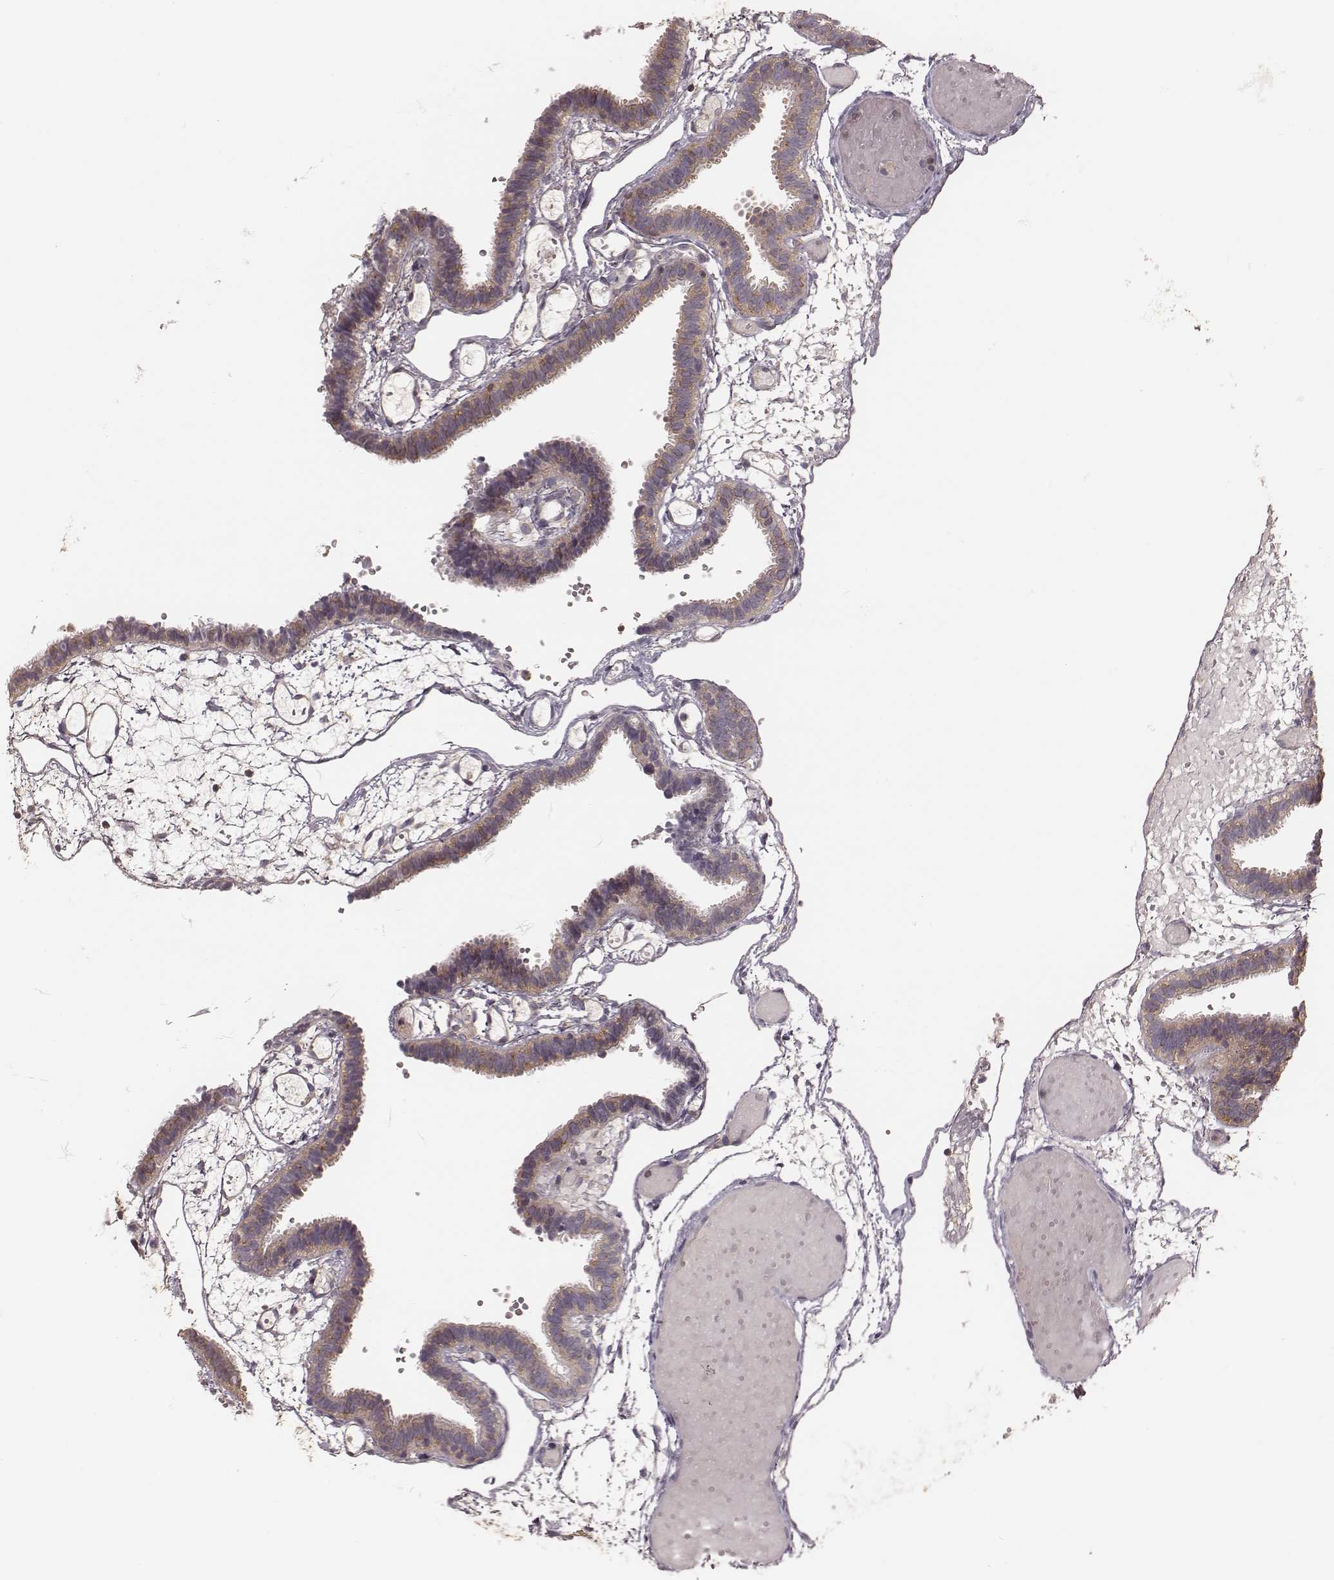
{"staining": {"intensity": "moderate", "quantity": ">75%", "location": "cytoplasmic/membranous"}, "tissue": "fallopian tube", "cell_type": "Glandular cells", "image_type": "normal", "snomed": [{"axis": "morphology", "description": "Normal tissue, NOS"}, {"axis": "topography", "description": "Fallopian tube"}], "caption": "High-magnification brightfield microscopy of normal fallopian tube stained with DAB (3,3'-diaminobenzidine) (brown) and counterstained with hematoxylin (blue). glandular cells exhibit moderate cytoplasmic/membranous expression is appreciated in about>75% of cells.", "gene": "CARS1", "patient": {"sex": "female", "age": 37}}